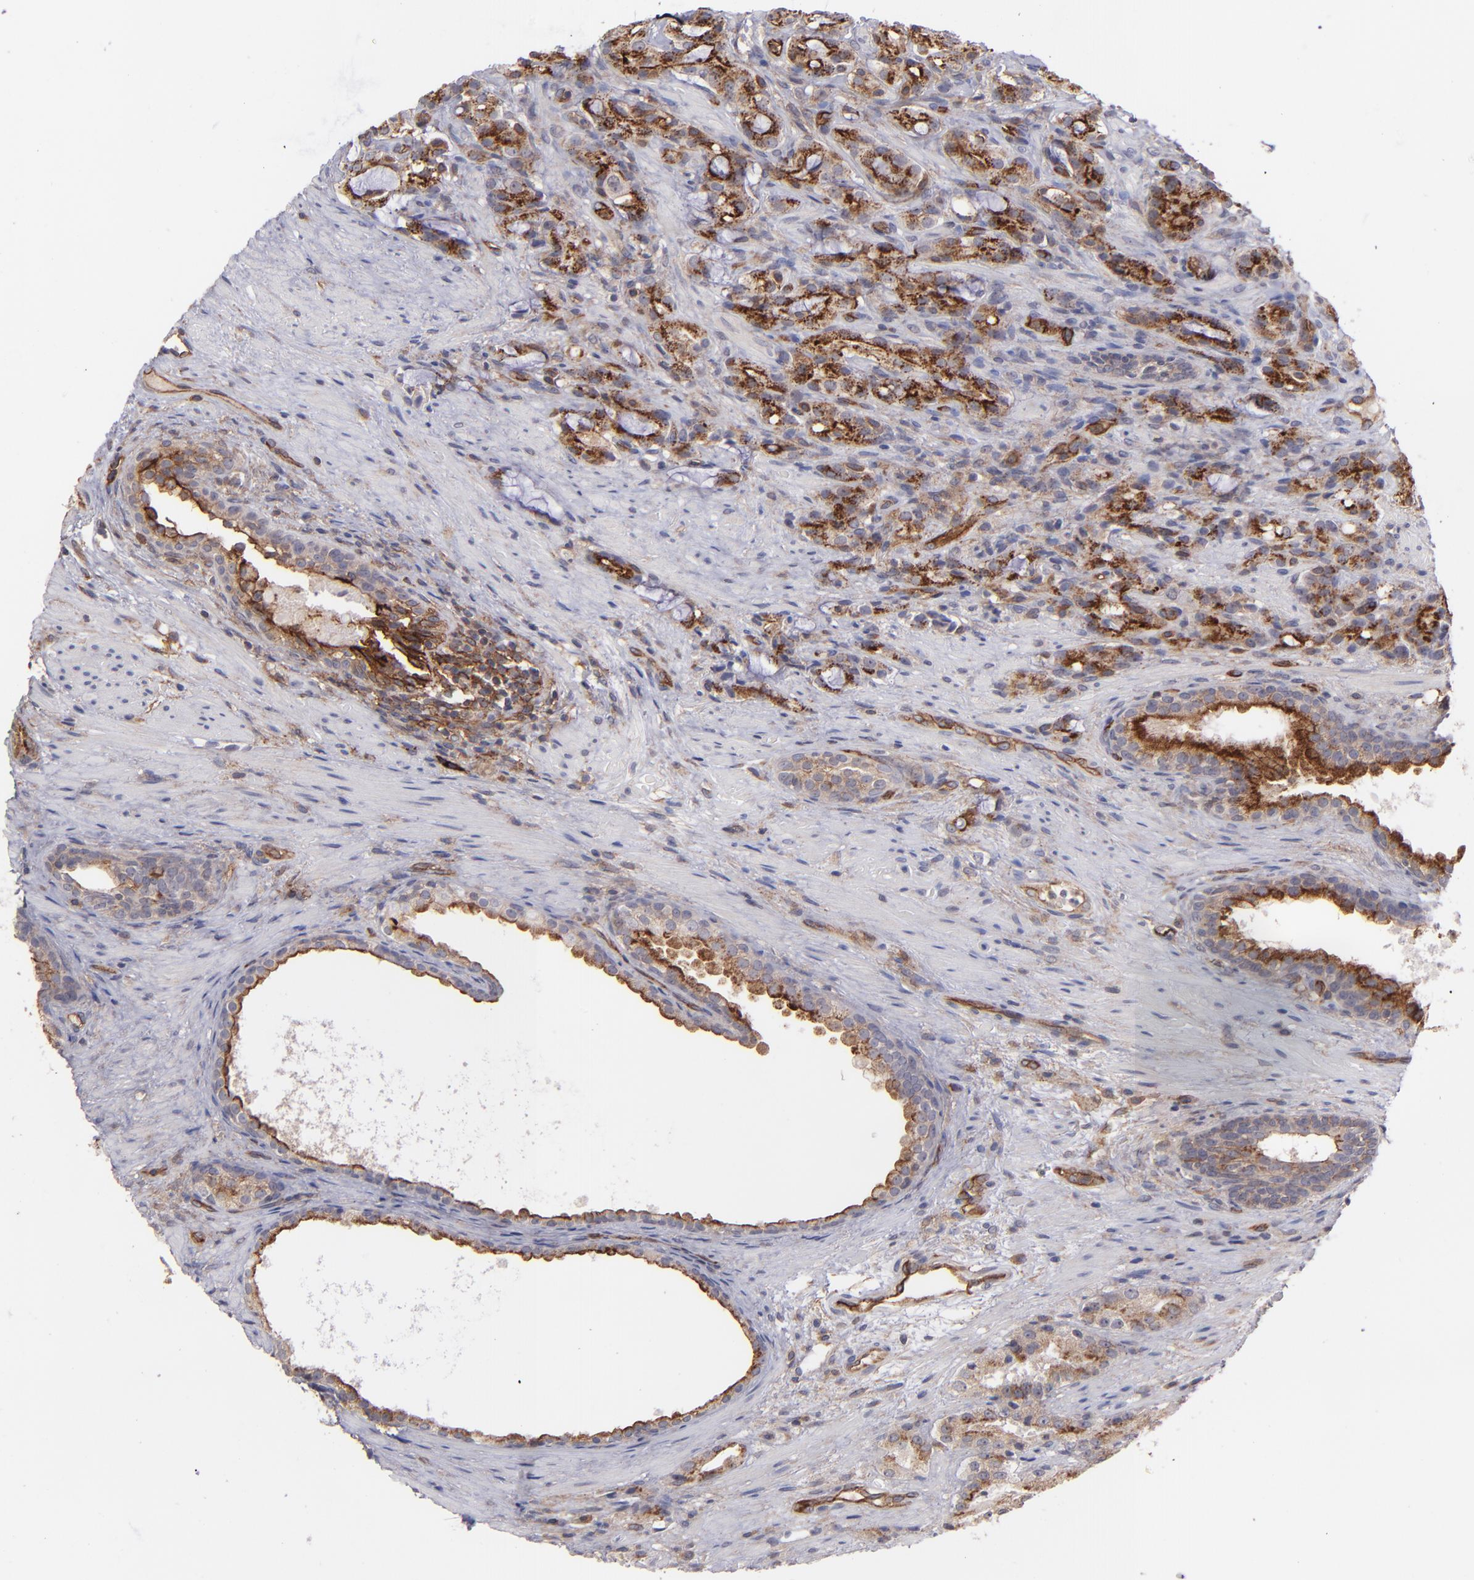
{"staining": {"intensity": "strong", "quantity": ">75%", "location": "cytoplasmic/membranous"}, "tissue": "prostate cancer", "cell_type": "Tumor cells", "image_type": "cancer", "snomed": [{"axis": "morphology", "description": "Adenocarcinoma, High grade"}, {"axis": "topography", "description": "Prostate"}], "caption": "Prostate cancer (high-grade adenocarcinoma) stained with a protein marker displays strong staining in tumor cells.", "gene": "ICAM1", "patient": {"sex": "male", "age": 72}}